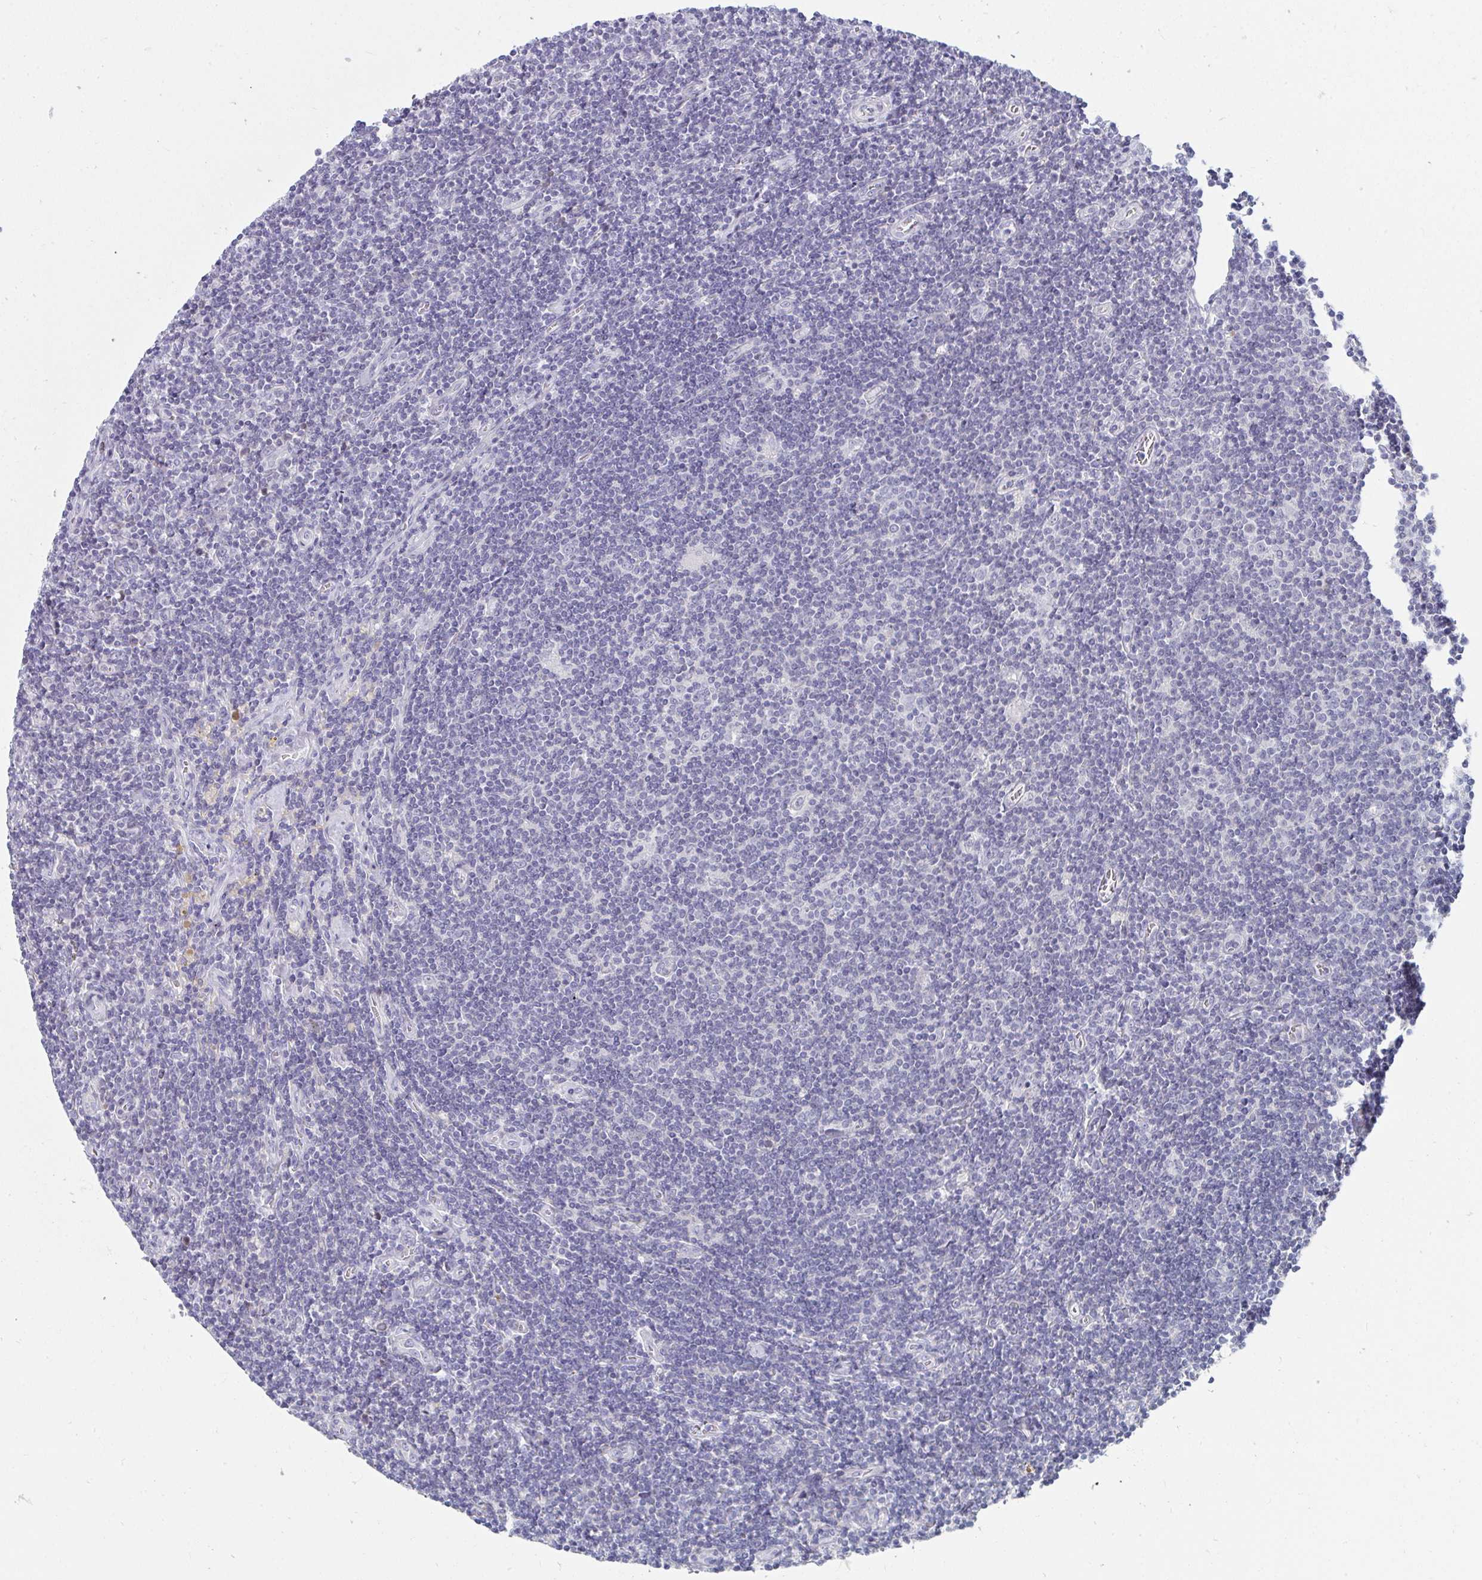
{"staining": {"intensity": "negative", "quantity": "none", "location": "none"}, "tissue": "lymphoma", "cell_type": "Tumor cells", "image_type": "cancer", "snomed": [{"axis": "morphology", "description": "Hodgkin's disease, NOS"}, {"axis": "topography", "description": "Lymph node"}], "caption": "The photomicrograph exhibits no significant staining in tumor cells of Hodgkin's disease.", "gene": "SHB", "patient": {"sex": "male", "age": 40}}